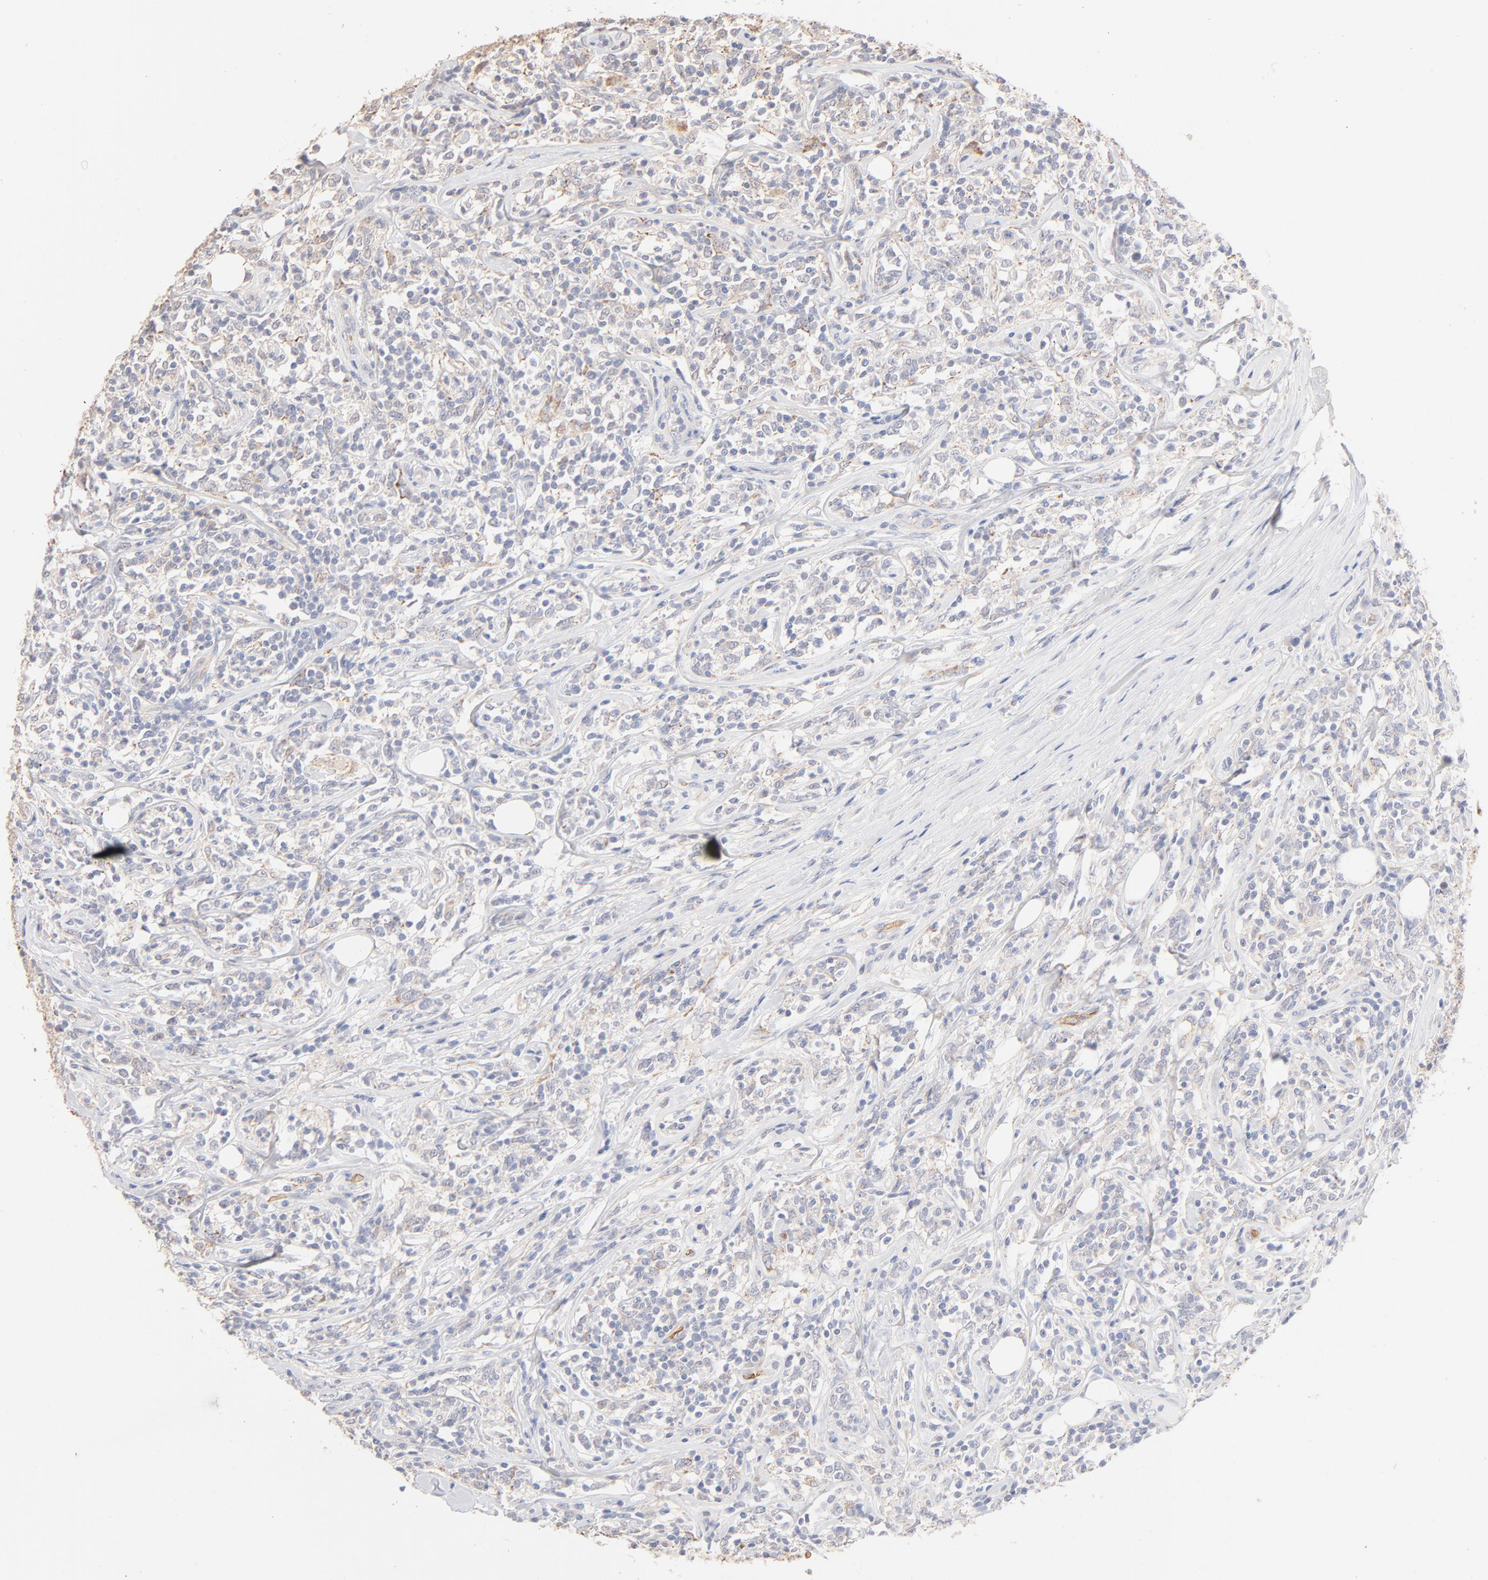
{"staining": {"intensity": "negative", "quantity": "none", "location": "none"}, "tissue": "lymphoma", "cell_type": "Tumor cells", "image_type": "cancer", "snomed": [{"axis": "morphology", "description": "Malignant lymphoma, non-Hodgkin's type, High grade"}, {"axis": "topography", "description": "Lymph node"}], "caption": "Tumor cells show no significant protein staining in lymphoma. (Brightfield microscopy of DAB (3,3'-diaminobenzidine) immunohistochemistry at high magnification).", "gene": "SPTB", "patient": {"sex": "female", "age": 84}}